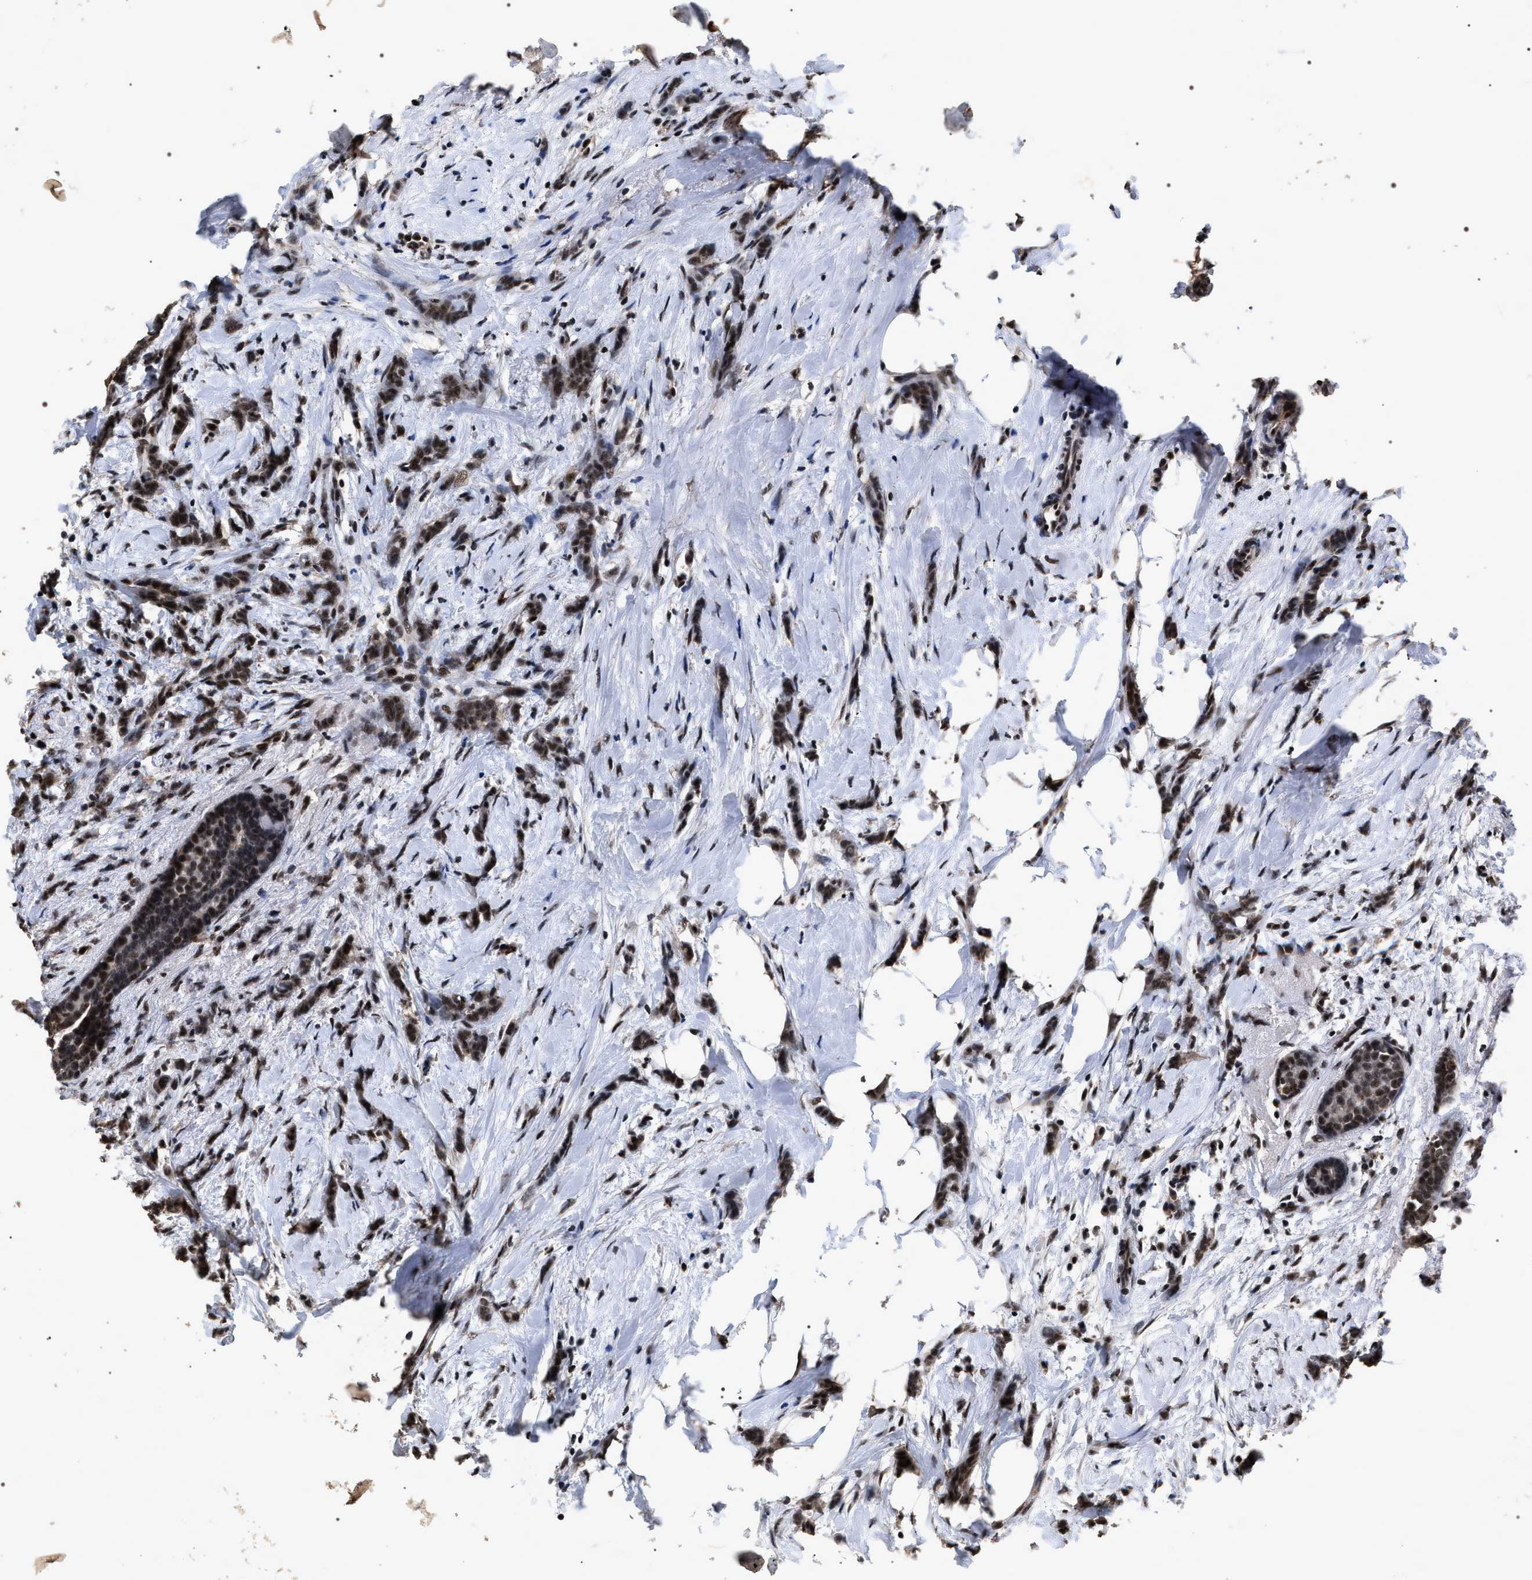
{"staining": {"intensity": "strong", "quantity": ">75%", "location": "nuclear"}, "tissue": "breast cancer", "cell_type": "Tumor cells", "image_type": "cancer", "snomed": [{"axis": "morphology", "description": "Lobular carcinoma, in situ"}, {"axis": "morphology", "description": "Lobular carcinoma"}, {"axis": "topography", "description": "Breast"}], "caption": "Protein expression analysis of breast lobular carcinoma shows strong nuclear expression in approximately >75% of tumor cells.", "gene": "RRP1B", "patient": {"sex": "female", "age": 41}}